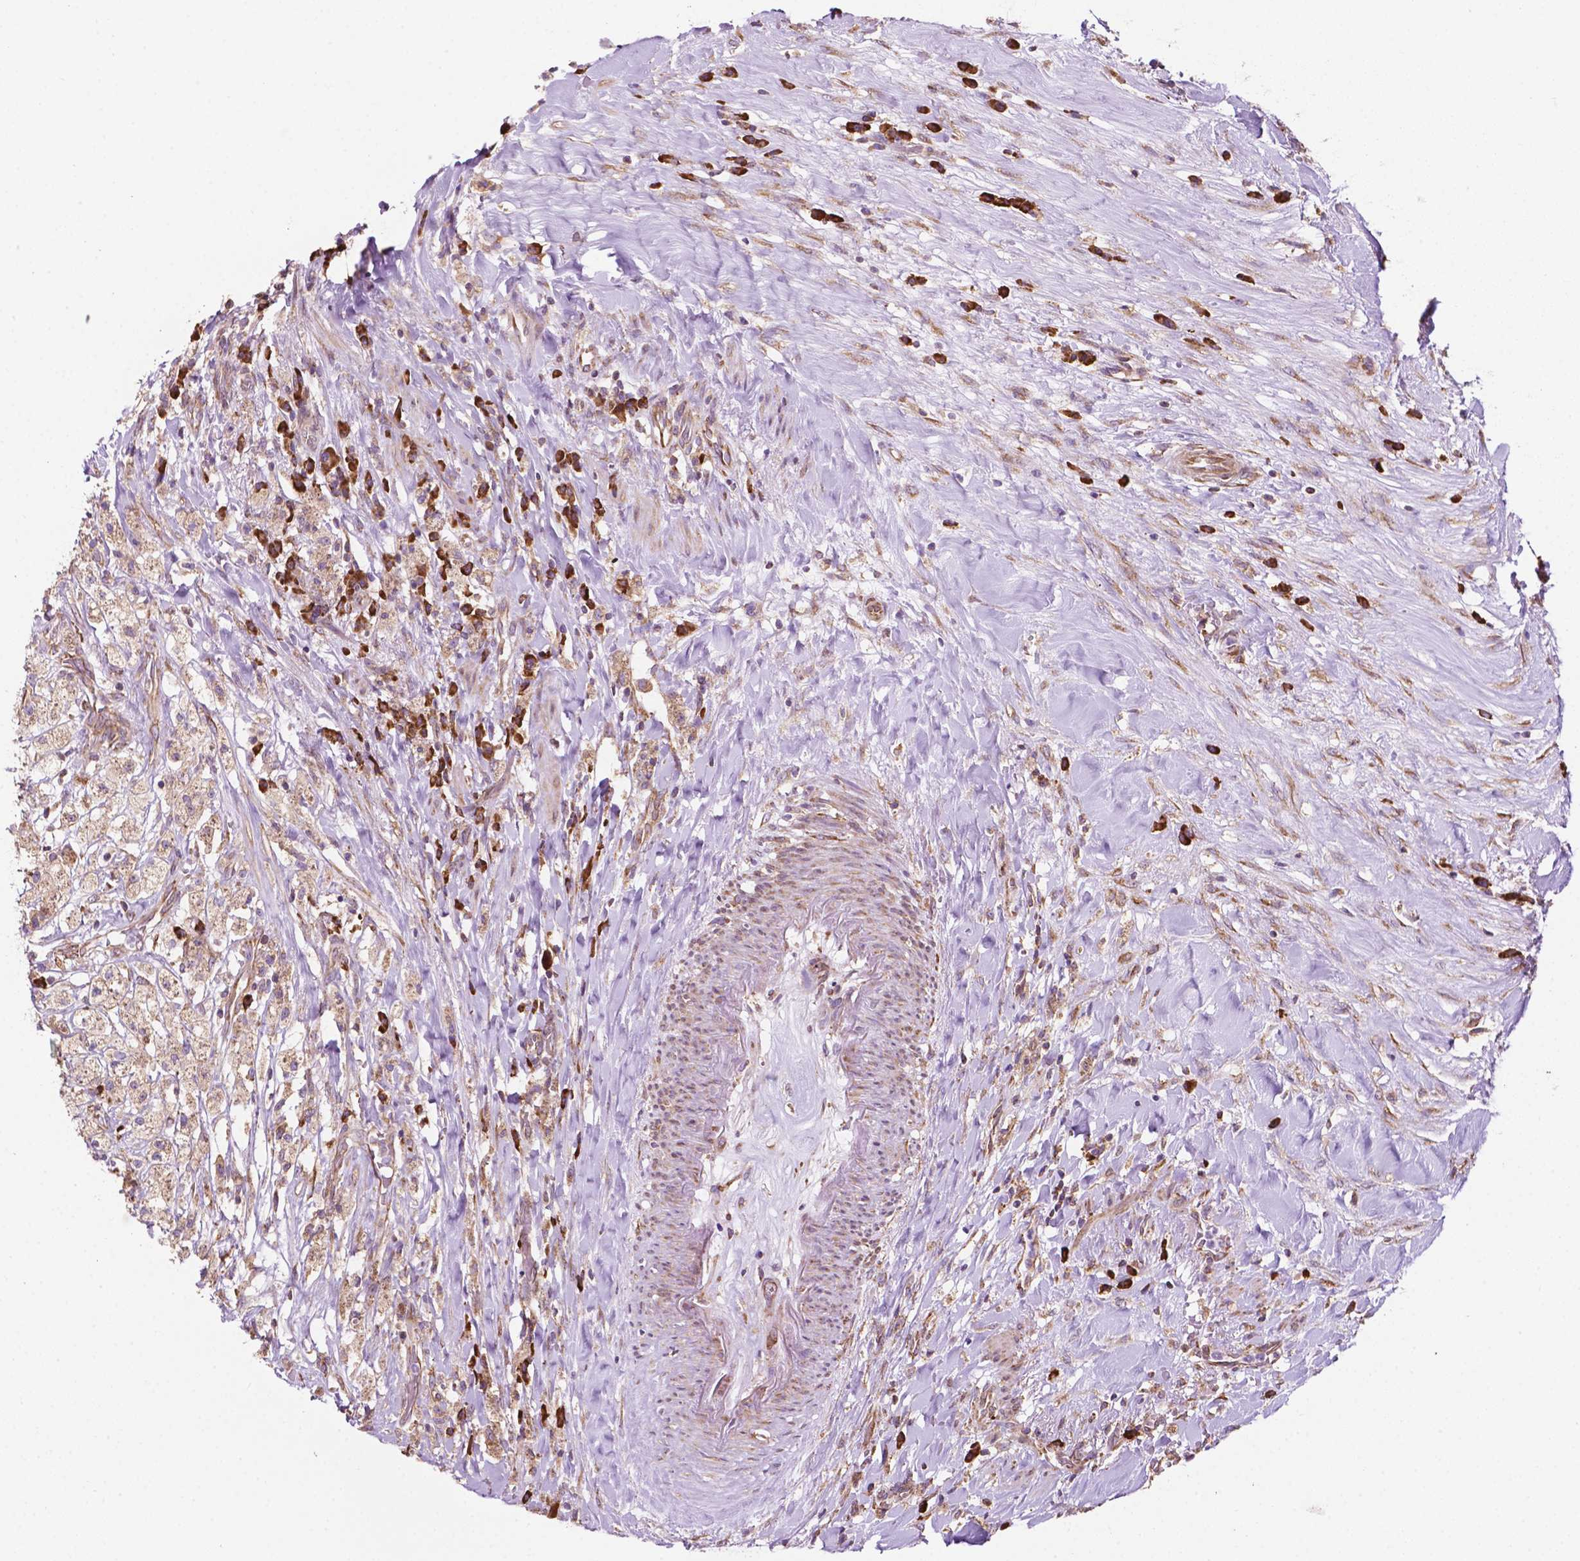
{"staining": {"intensity": "weak", "quantity": "25%-75%", "location": "cytoplasmic/membranous"}, "tissue": "testis cancer", "cell_type": "Tumor cells", "image_type": "cancer", "snomed": [{"axis": "morphology", "description": "Necrosis, NOS"}, {"axis": "morphology", "description": "Carcinoma, Embryonal, NOS"}, {"axis": "topography", "description": "Testis"}], "caption": "Tumor cells reveal low levels of weak cytoplasmic/membranous expression in approximately 25%-75% of cells in human embryonal carcinoma (testis).", "gene": "RPL29", "patient": {"sex": "male", "age": 19}}